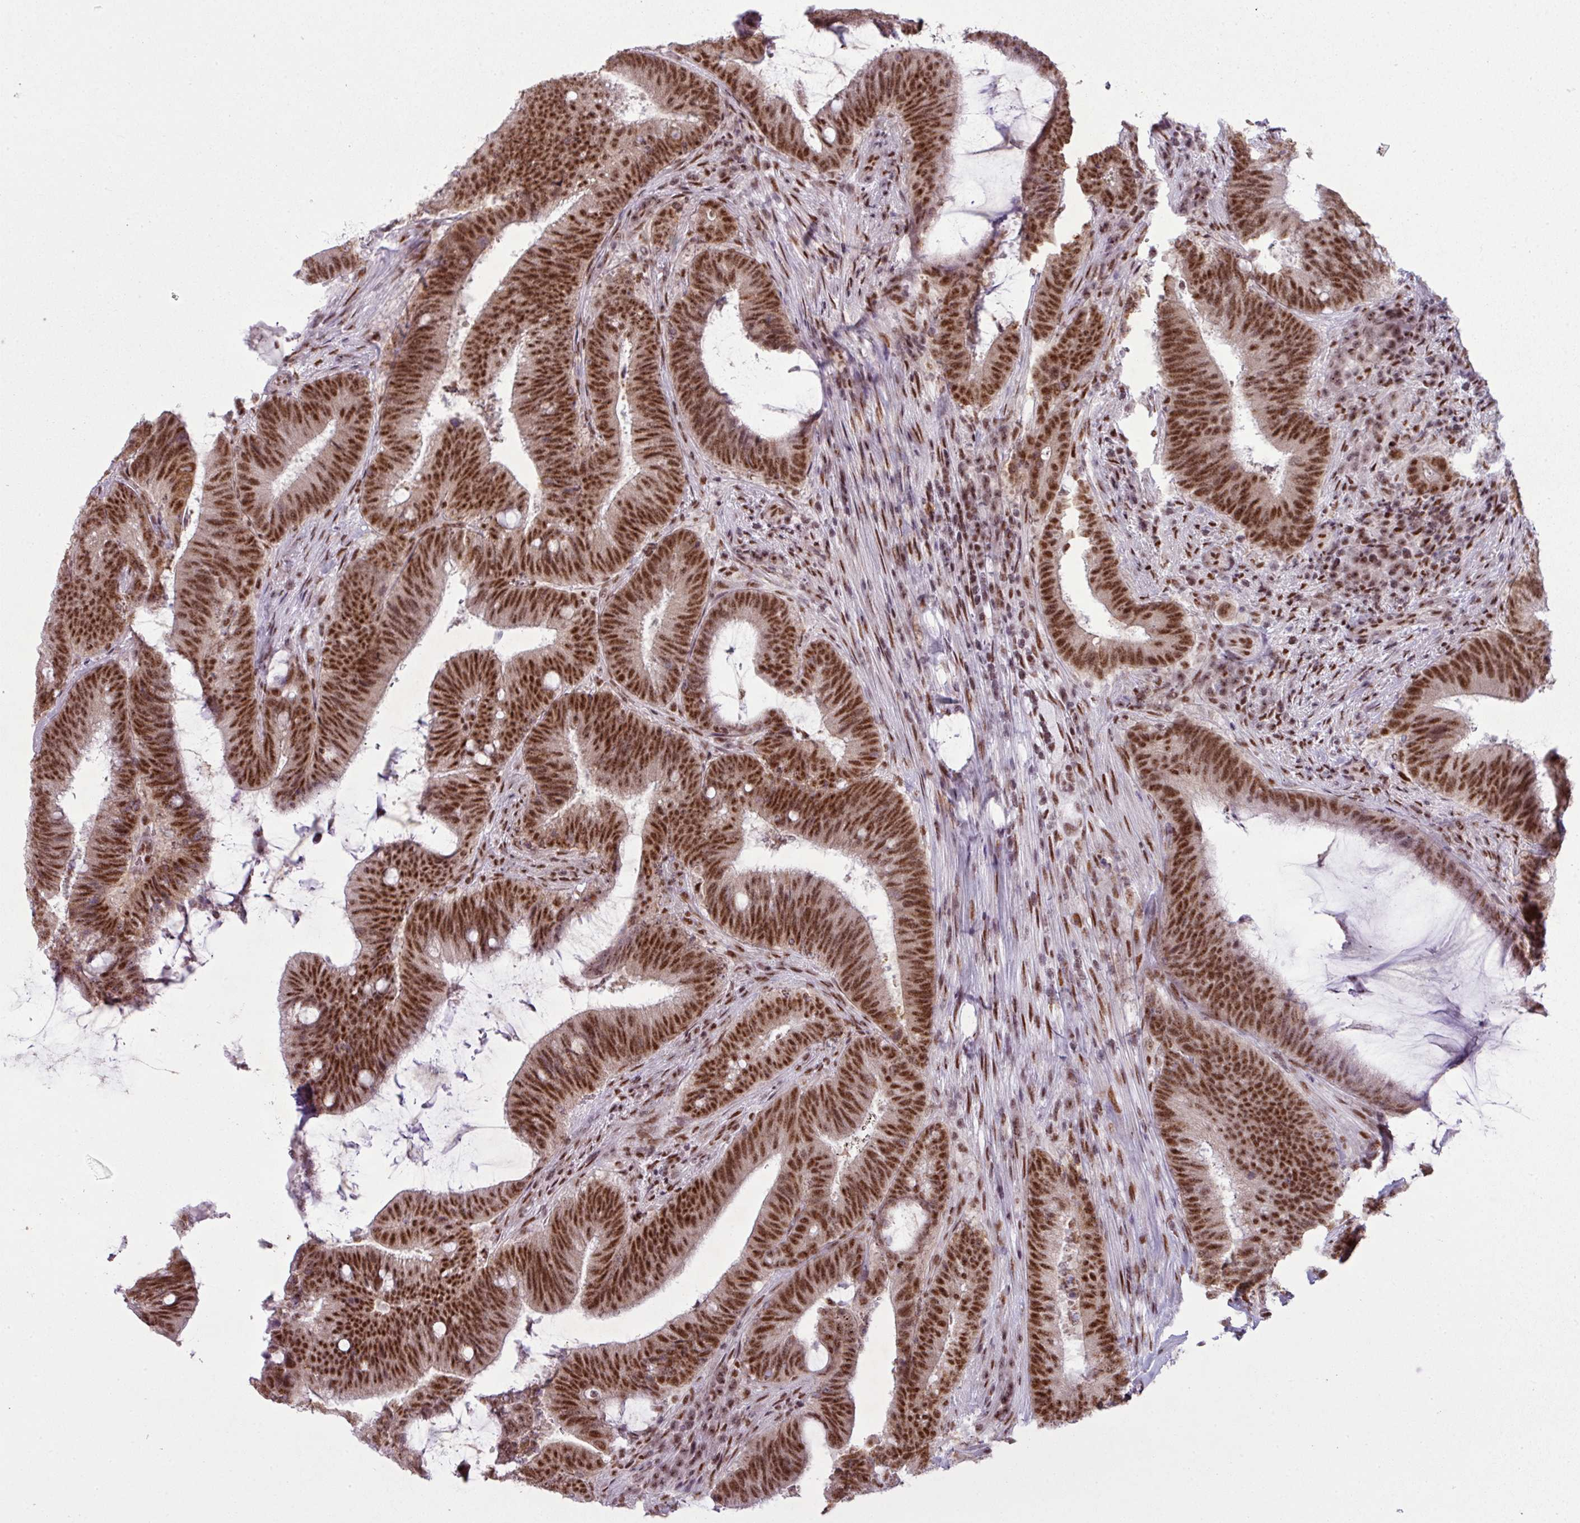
{"staining": {"intensity": "strong", "quantity": ">75%", "location": "nuclear"}, "tissue": "colorectal cancer", "cell_type": "Tumor cells", "image_type": "cancer", "snomed": [{"axis": "morphology", "description": "Adenocarcinoma, NOS"}, {"axis": "topography", "description": "Colon"}], "caption": "IHC staining of colorectal adenocarcinoma, which demonstrates high levels of strong nuclear expression in about >75% of tumor cells indicating strong nuclear protein staining. The staining was performed using DAB (3,3'-diaminobenzidine) (brown) for protein detection and nuclei were counterstained in hematoxylin (blue).", "gene": "ARL6IP4", "patient": {"sex": "female", "age": 43}}